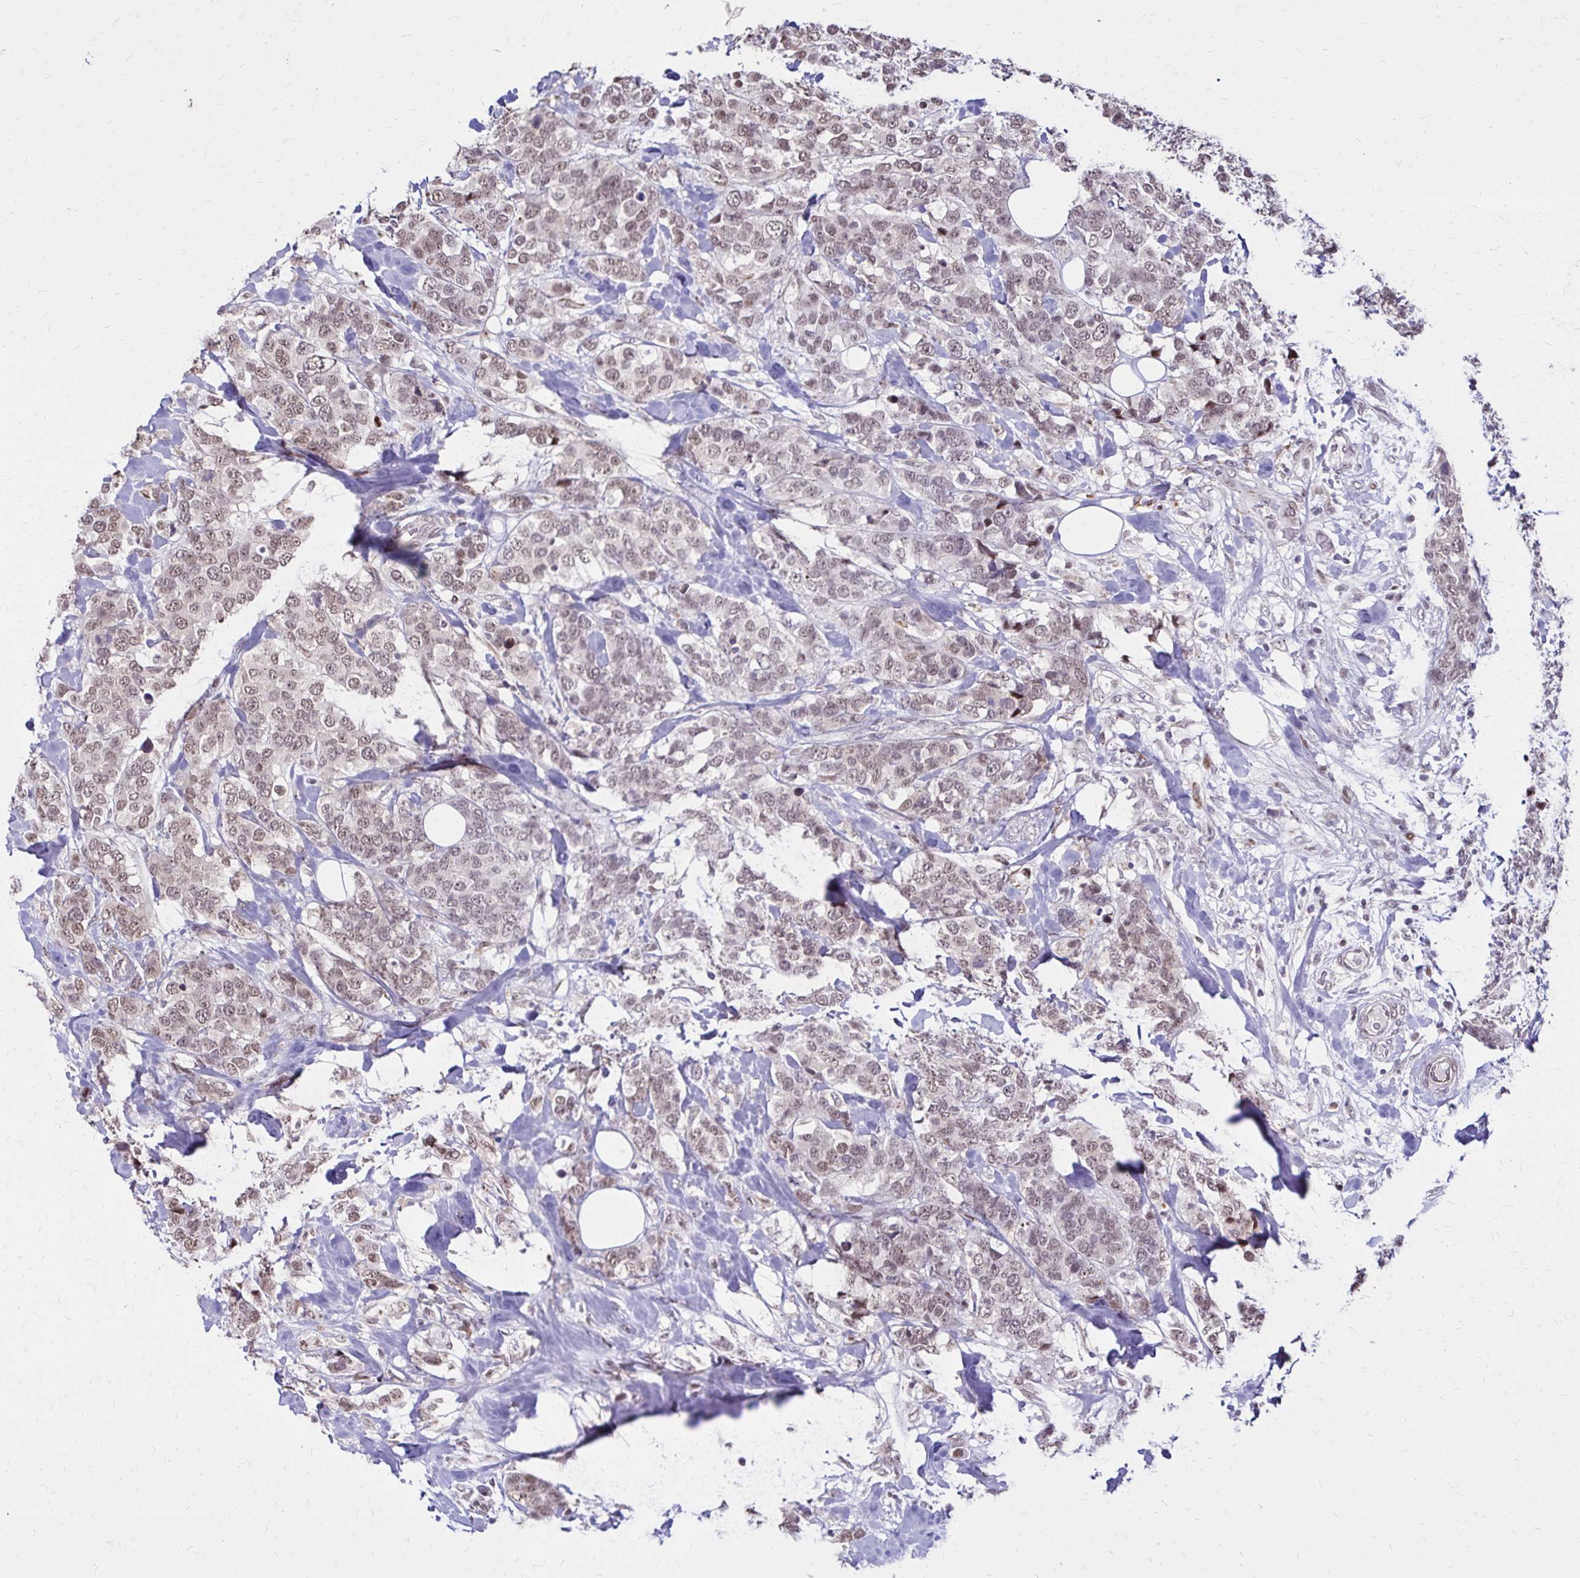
{"staining": {"intensity": "weak", "quantity": ">75%", "location": "nuclear"}, "tissue": "breast cancer", "cell_type": "Tumor cells", "image_type": "cancer", "snomed": [{"axis": "morphology", "description": "Lobular carcinoma"}, {"axis": "topography", "description": "Breast"}], "caption": "Immunohistochemical staining of human breast cancer (lobular carcinoma) exhibits low levels of weak nuclear protein staining in about >75% of tumor cells.", "gene": "TOB1", "patient": {"sex": "female", "age": 59}}